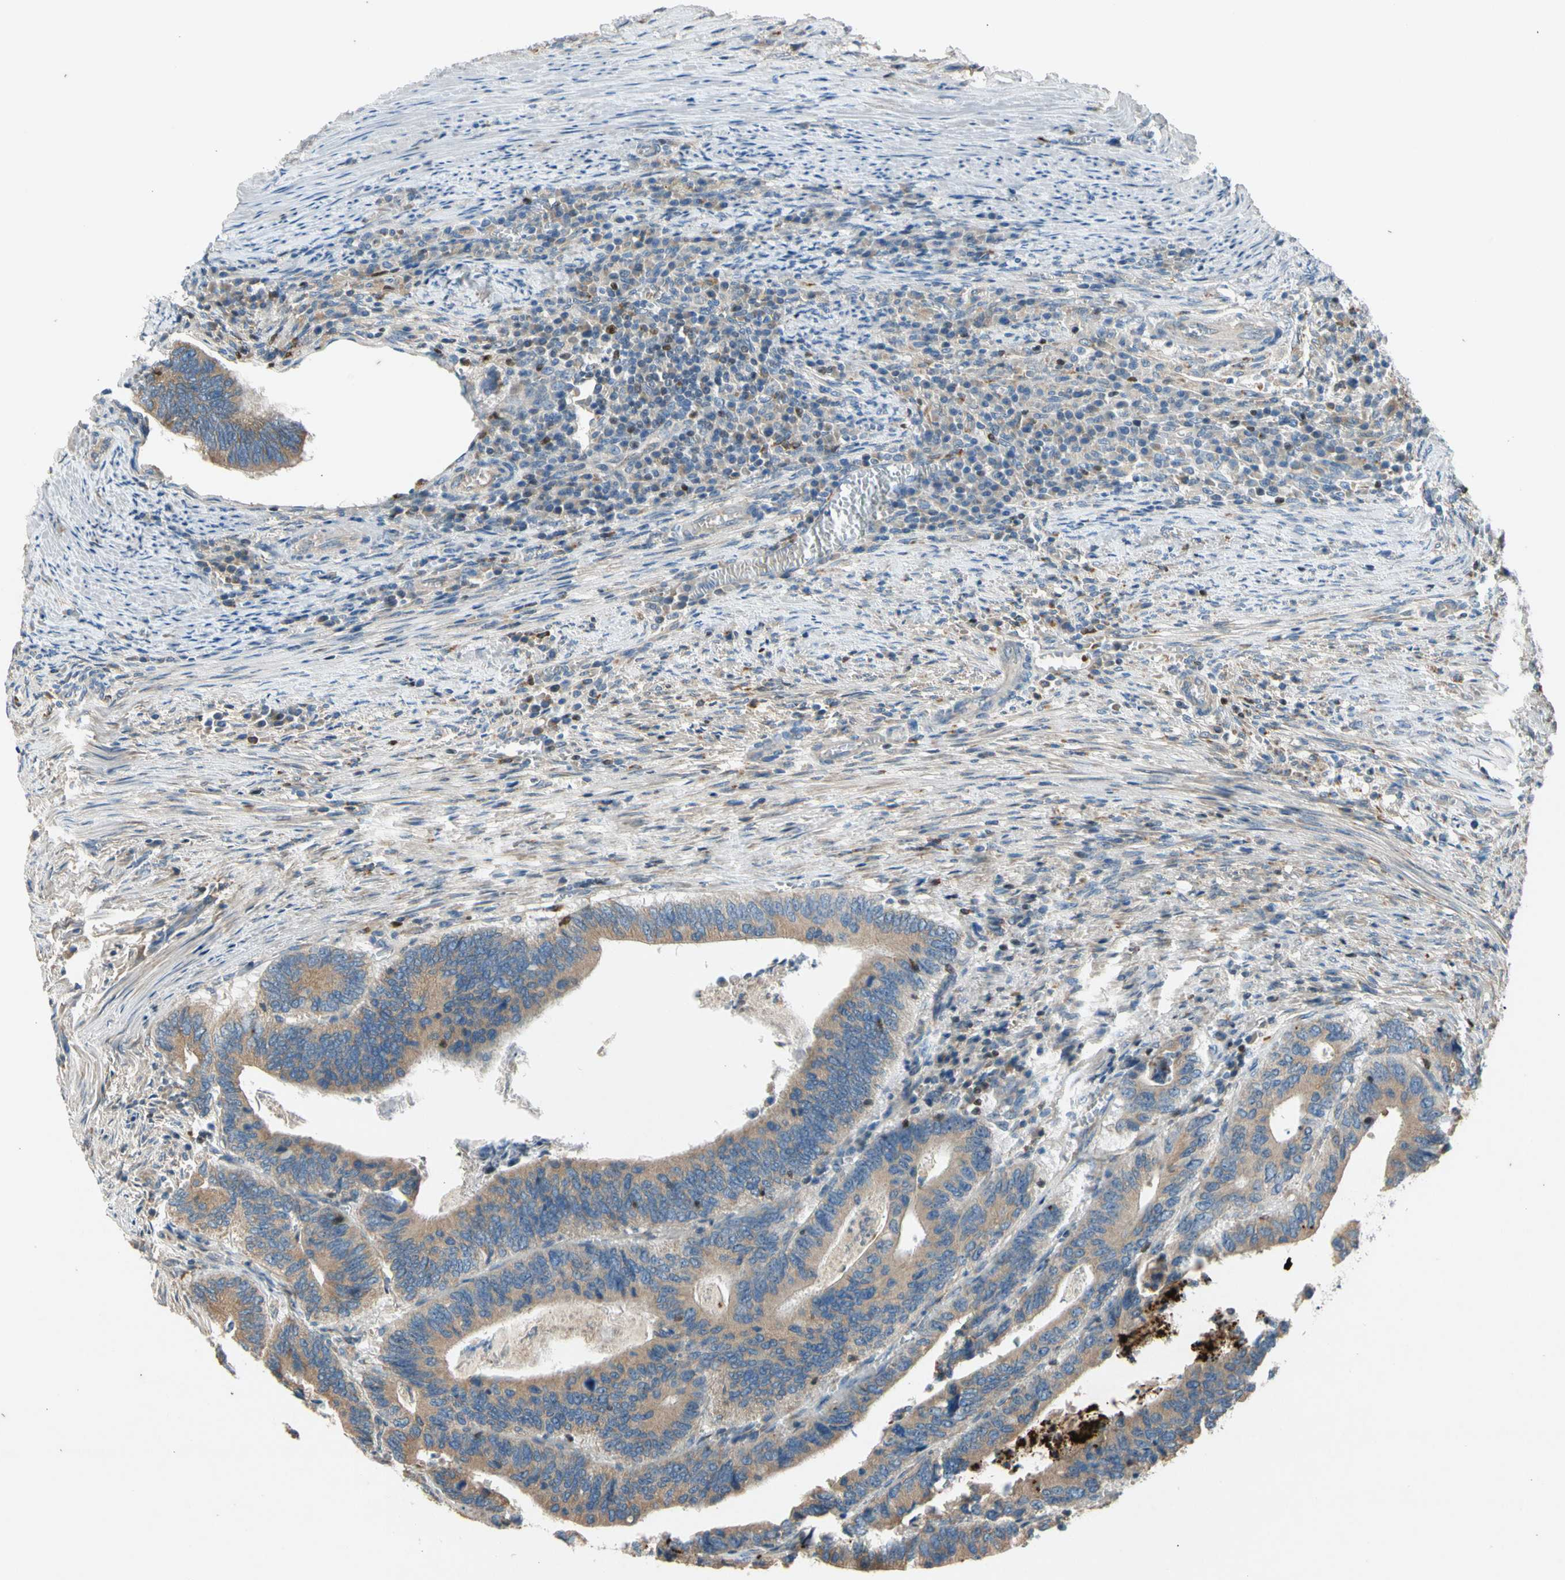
{"staining": {"intensity": "weak", "quantity": ">75%", "location": "cytoplasmic/membranous"}, "tissue": "colorectal cancer", "cell_type": "Tumor cells", "image_type": "cancer", "snomed": [{"axis": "morphology", "description": "Adenocarcinoma, NOS"}, {"axis": "topography", "description": "Colon"}], "caption": "IHC photomicrograph of human colorectal cancer stained for a protein (brown), which displays low levels of weak cytoplasmic/membranous staining in about >75% of tumor cells.", "gene": "TBX21", "patient": {"sex": "male", "age": 72}}